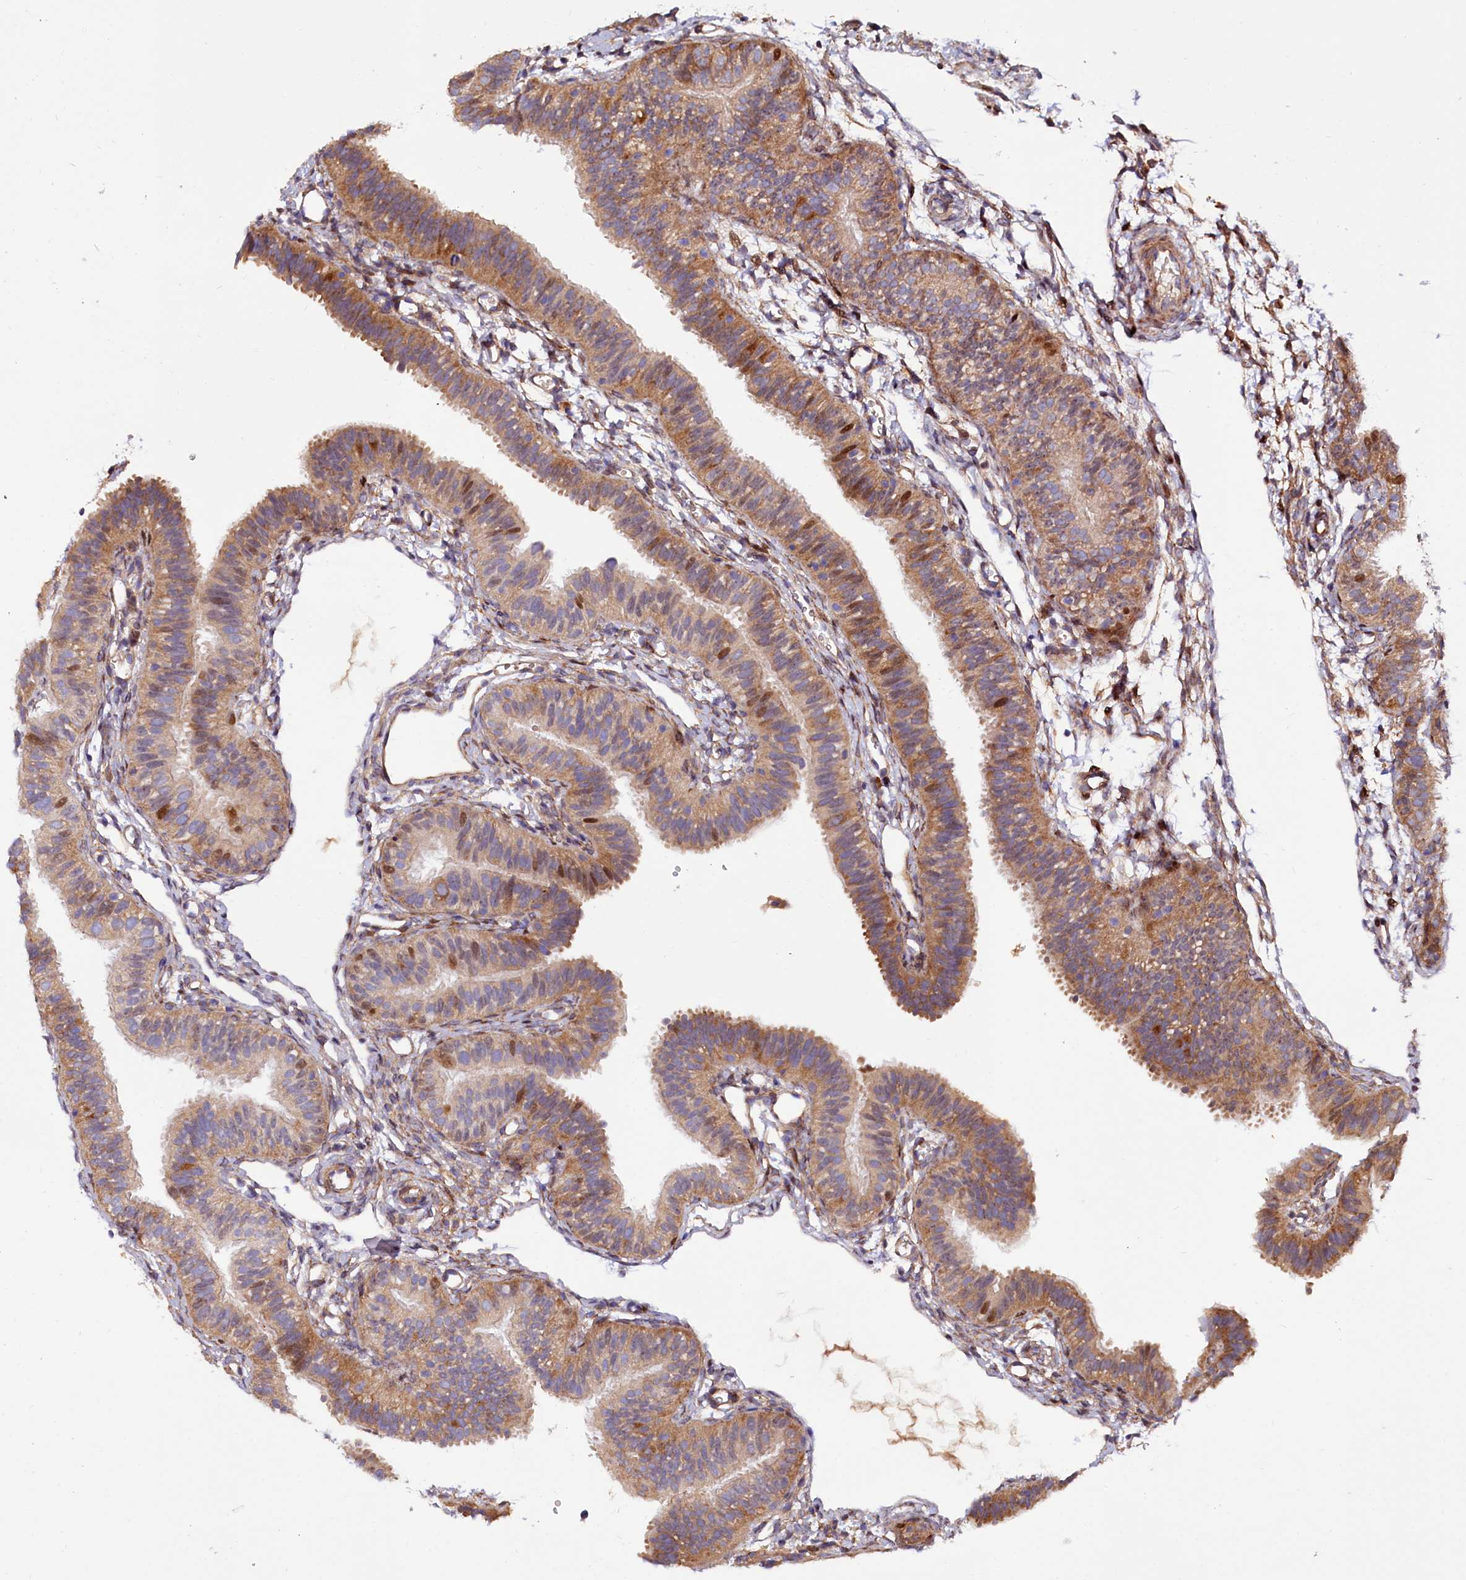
{"staining": {"intensity": "moderate", "quantity": ">75%", "location": "cytoplasmic/membranous,nuclear"}, "tissue": "fallopian tube", "cell_type": "Glandular cells", "image_type": "normal", "snomed": [{"axis": "morphology", "description": "Normal tissue, NOS"}, {"axis": "topography", "description": "Fallopian tube"}], "caption": "Immunohistochemical staining of benign fallopian tube reveals moderate cytoplasmic/membranous,nuclear protein expression in about >75% of glandular cells.", "gene": "PDZRN3", "patient": {"sex": "female", "age": 35}}